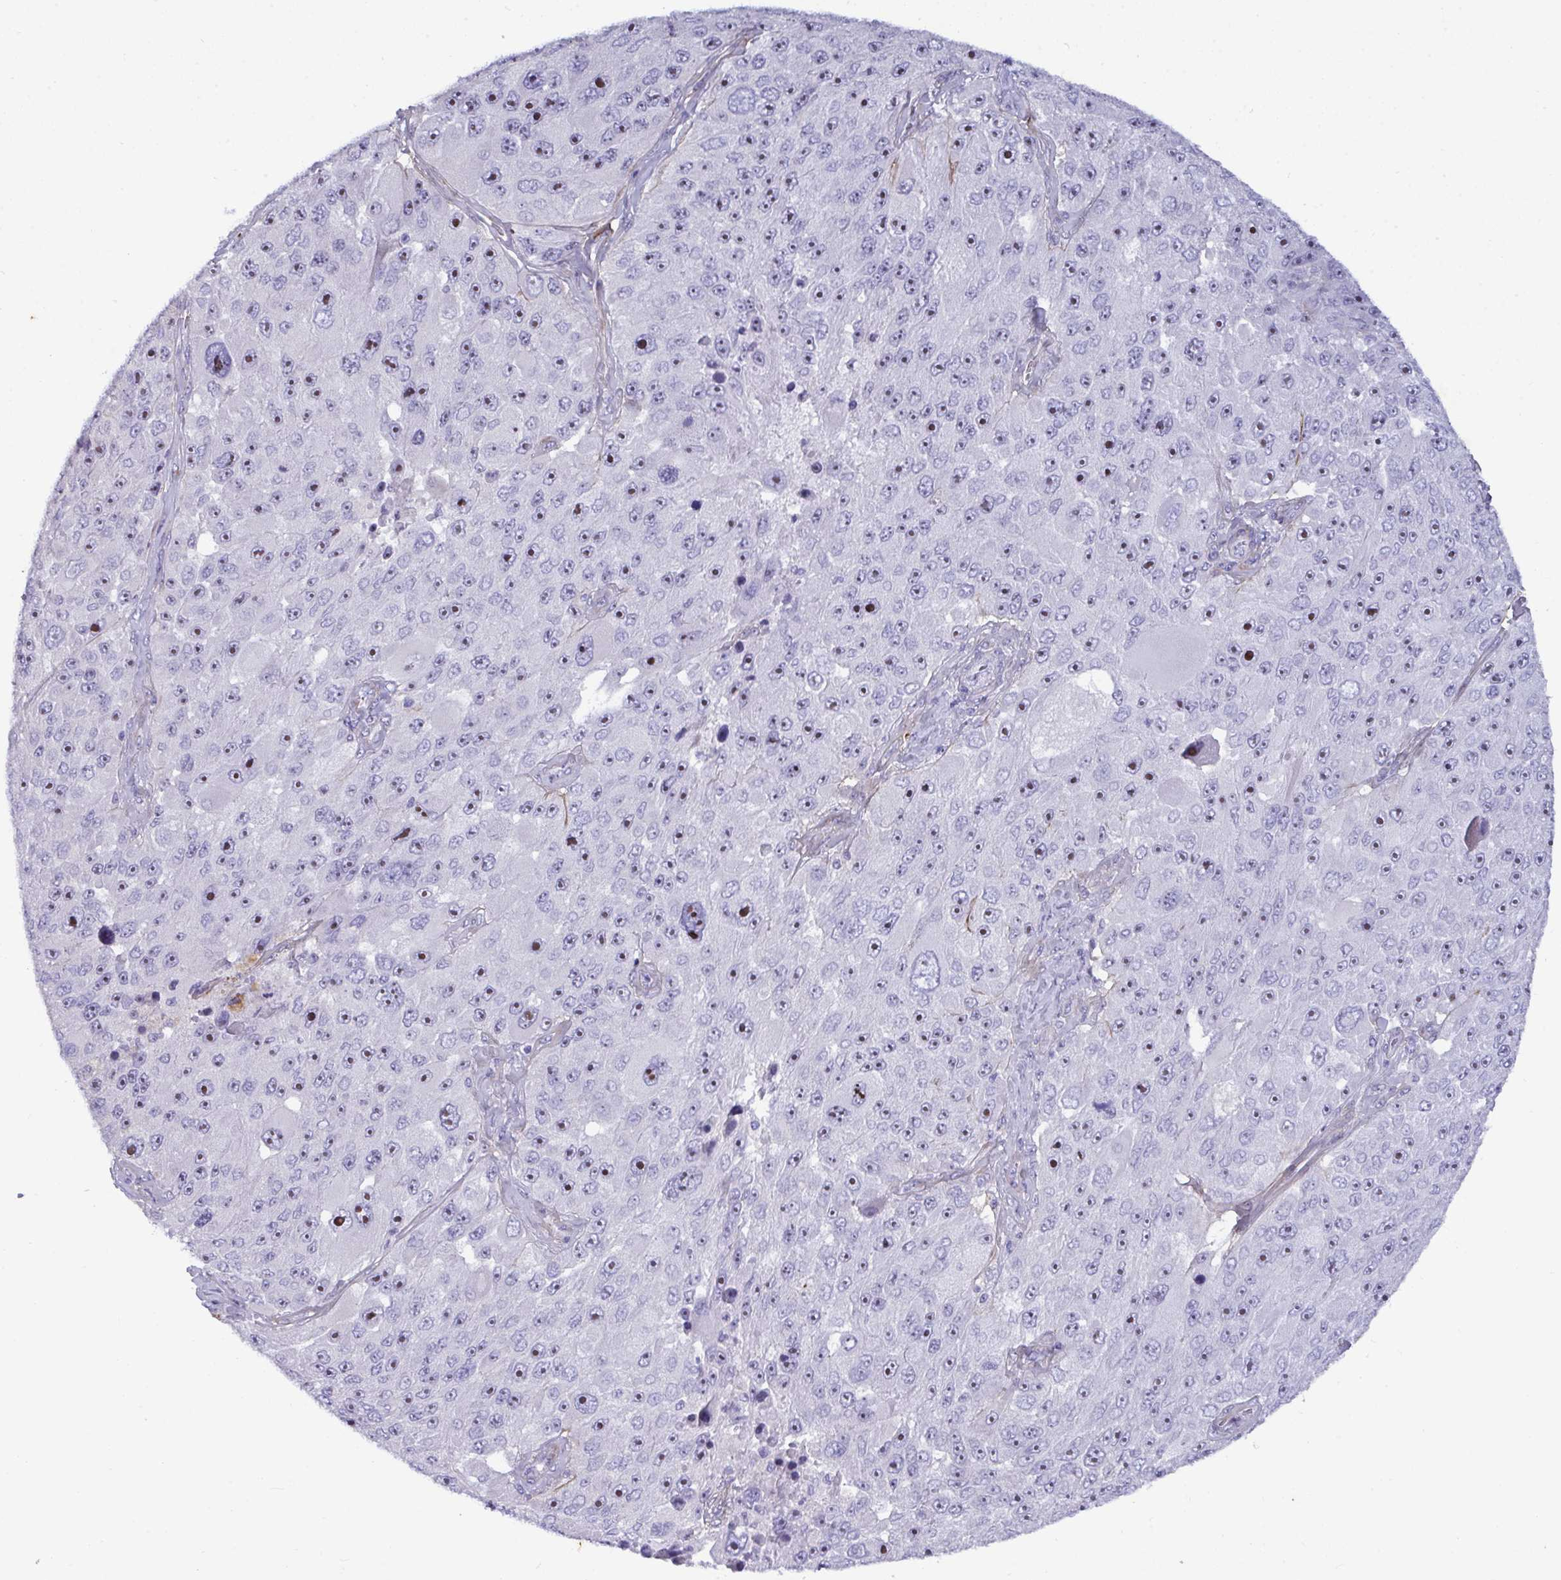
{"staining": {"intensity": "strong", "quantity": "25%-75%", "location": "nuclear"}, "tissue": "melanoma", "cell_type": "Tumor cells", "image_type": "cancer", "snomed": [{"axis": "morphology", "description": "Malignant melanoma, Metastatic site"}, {"axis": "topography", "description": "Lymph node"}], "caption": "Immunohistochemistry (IHC) micrograph of neoplastic tissue: melanoma stained using immunohistochemistry shows high levels of strong protein expression localized specifically in the nuclear of tumor cells, appearing as a nuclear brown color.", "gene": "LHFPL6", "patient": {"sex": "male", "age": 62}}